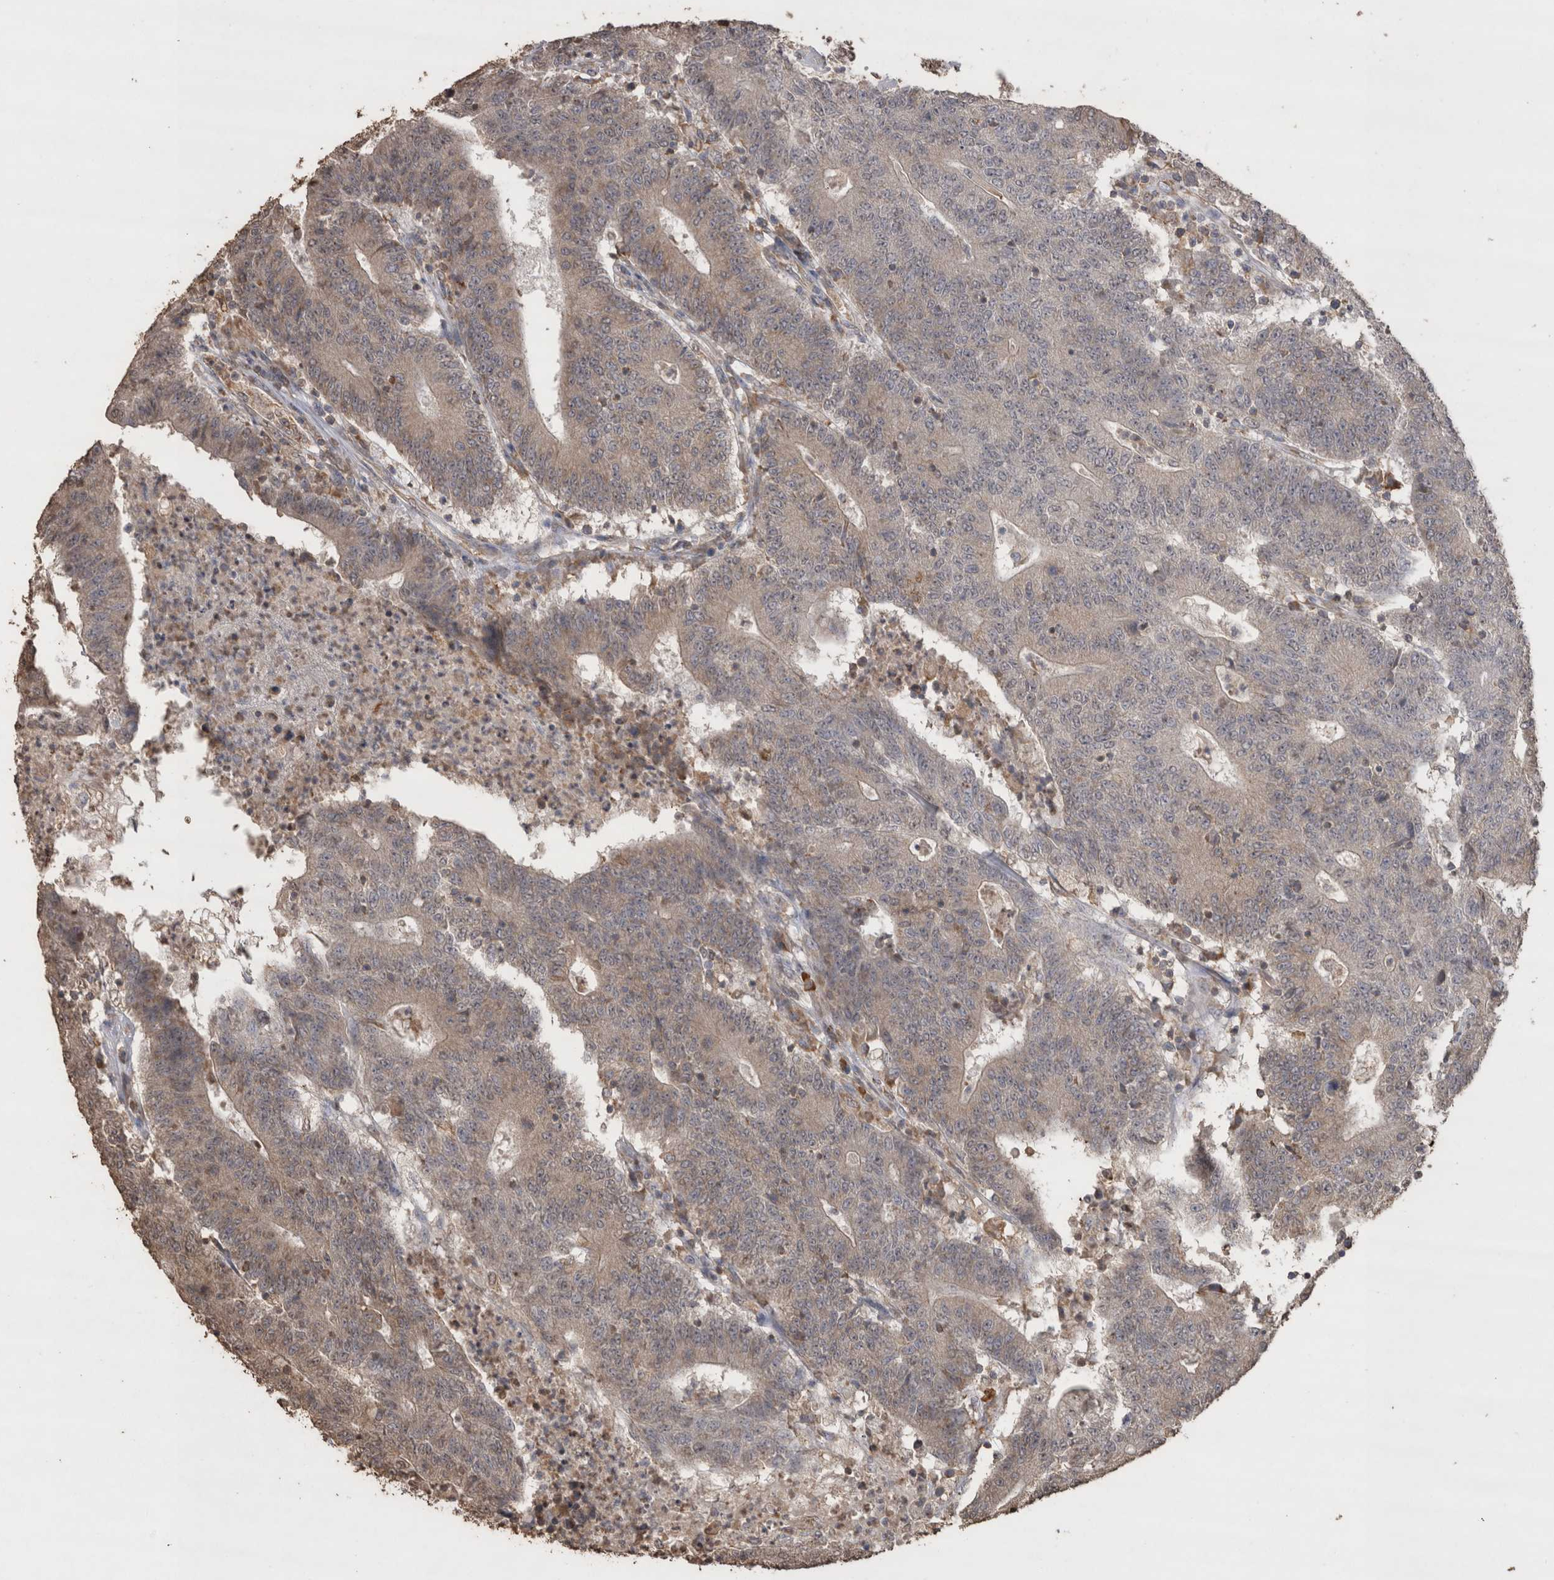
{"staining": {"intensity": "weak", "quantity": ">75%", "location": "cytoplasmic/membranous"}, "tissue": "colorectal cancer", "cell_type": "Tumor cells", "image_type": "cancer", "snomed": [{"axis": "morphology", "description": "Normal tissue, NOS"}, {"axis": "morphology", "description": "Adenocarcinoma, NOS"}, {"axis": "topography", "description": "Colon"}], "caption": "Immunohistochemical staining of colorectal cancer (adenocarcinoma) shows weak cytoplasmic/membranous protein positivity in approximately >75% of tumor cells. The protein is shown in brown color, while the nuclei are stained blue.", "gene": "CRELD2", "patient": {"sex": "female", "age": 75}}